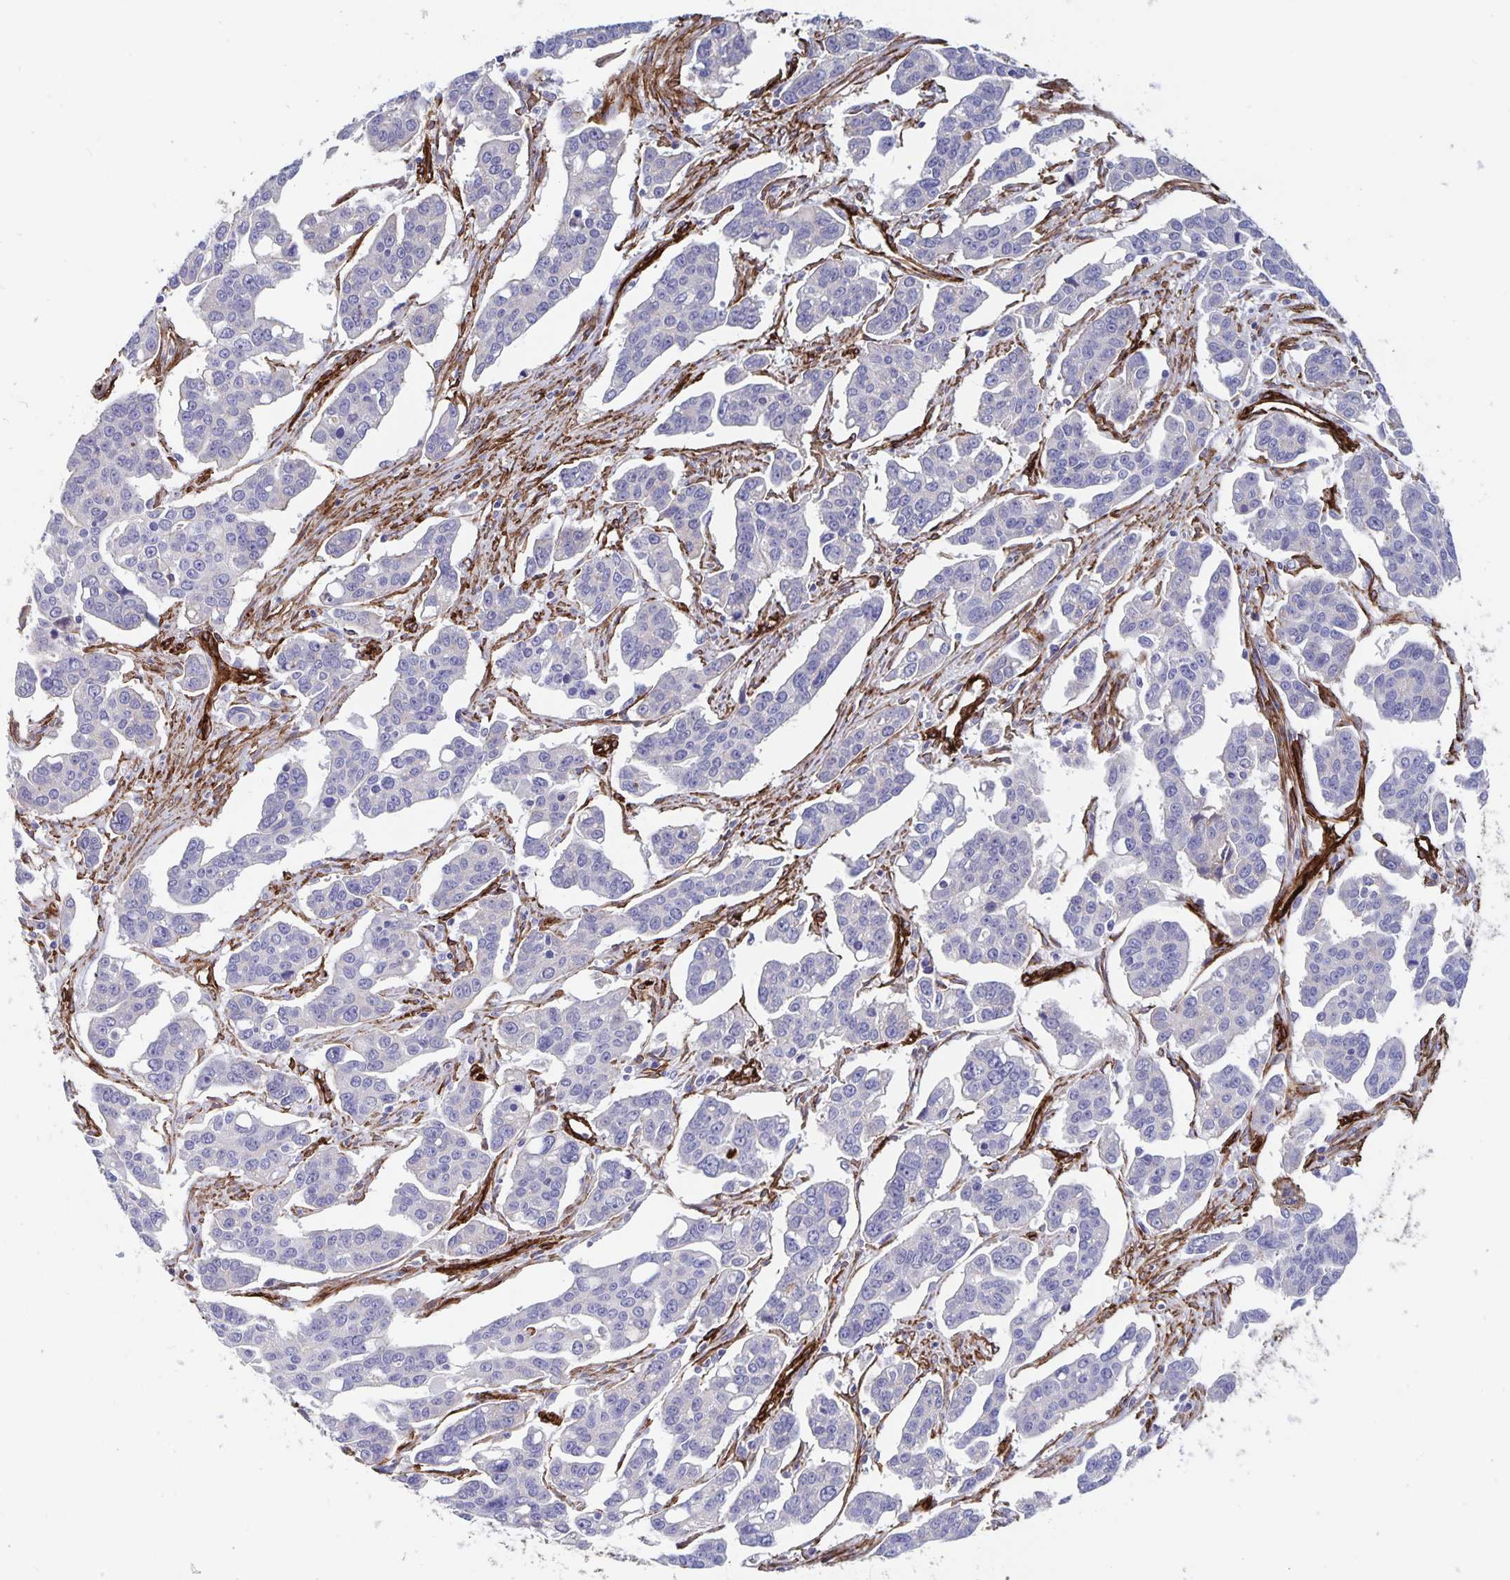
{"staining": {"intensity": "negative", "quantity": "none", "location": "none"}, "tissue": "ovarian cancer", "cell_type": "Tumor cells", "image_type": "cancer", "snomed": [{"axis": "morphology", "description": "Carcinoma, endometroid"}, {"axis": "topography", "description": "Ovary"}], "caption": "The image exhibits no staining of tumor cells in ovarian endometroid carcinoma.", "gene": "DCHS2", "patient": {"sex": "female", "age": 78}}